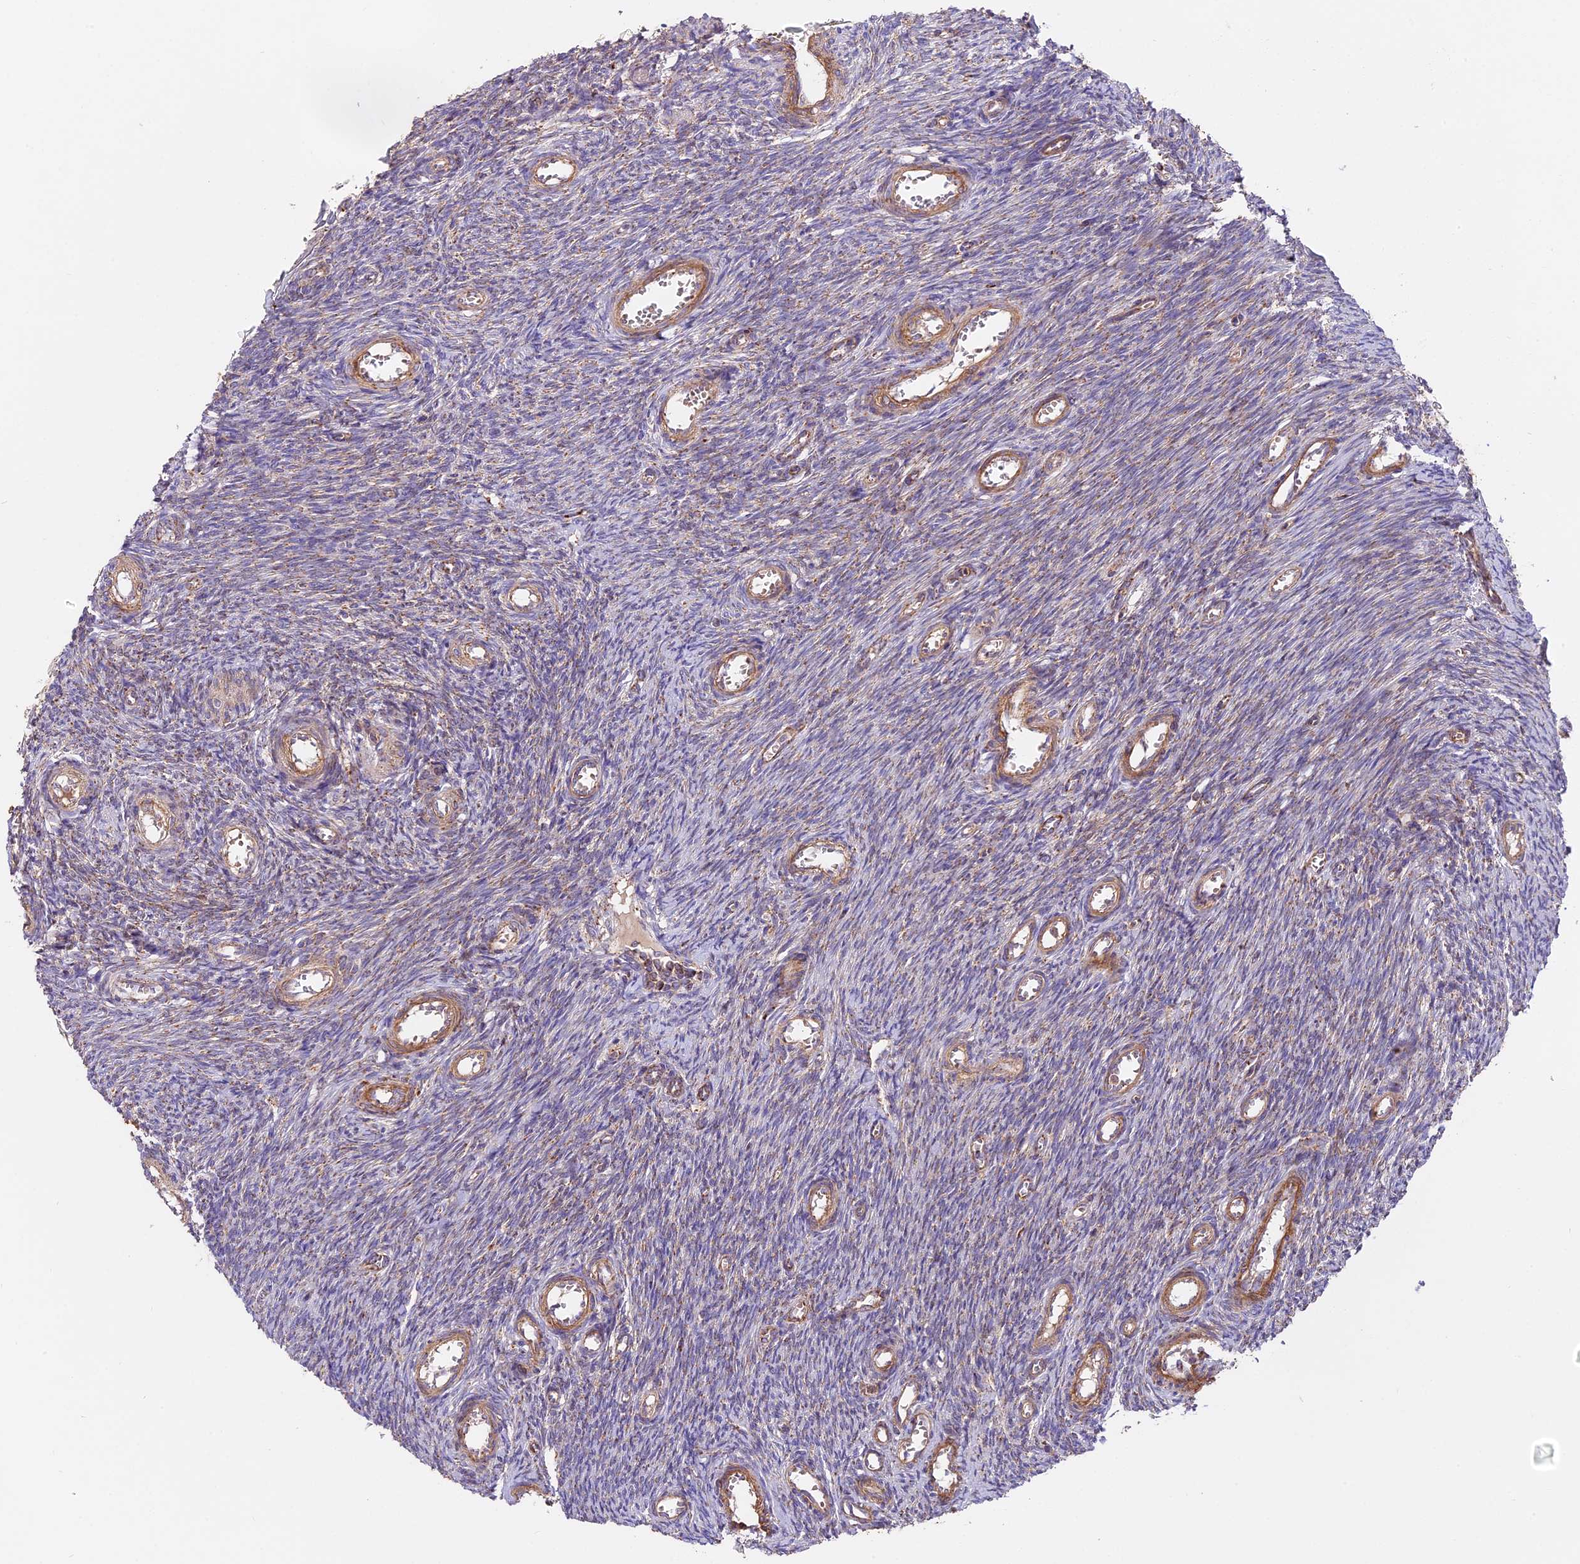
{"staining": {"intensity": "moderate", "quantity": ">75%", "location": "cytoplasmic/membranous"}, "tissue": "ovary", "cell_type": "Follicle cells", "image_type": "normal", "snomed": [{"axis": "morphology", "description": "Normal tissue, NOS"}, {"axis": "topography", "description": "Ovary"}], "caption": "The histopathology image reveals immunohistochemical staining of normal ovary. There is moderate cytoplasmic/membranous positivity is seen in approximately >75% of follicle cells.", "gene": "NDUFA8", "patient": {"sex": "female", "age": 44}}